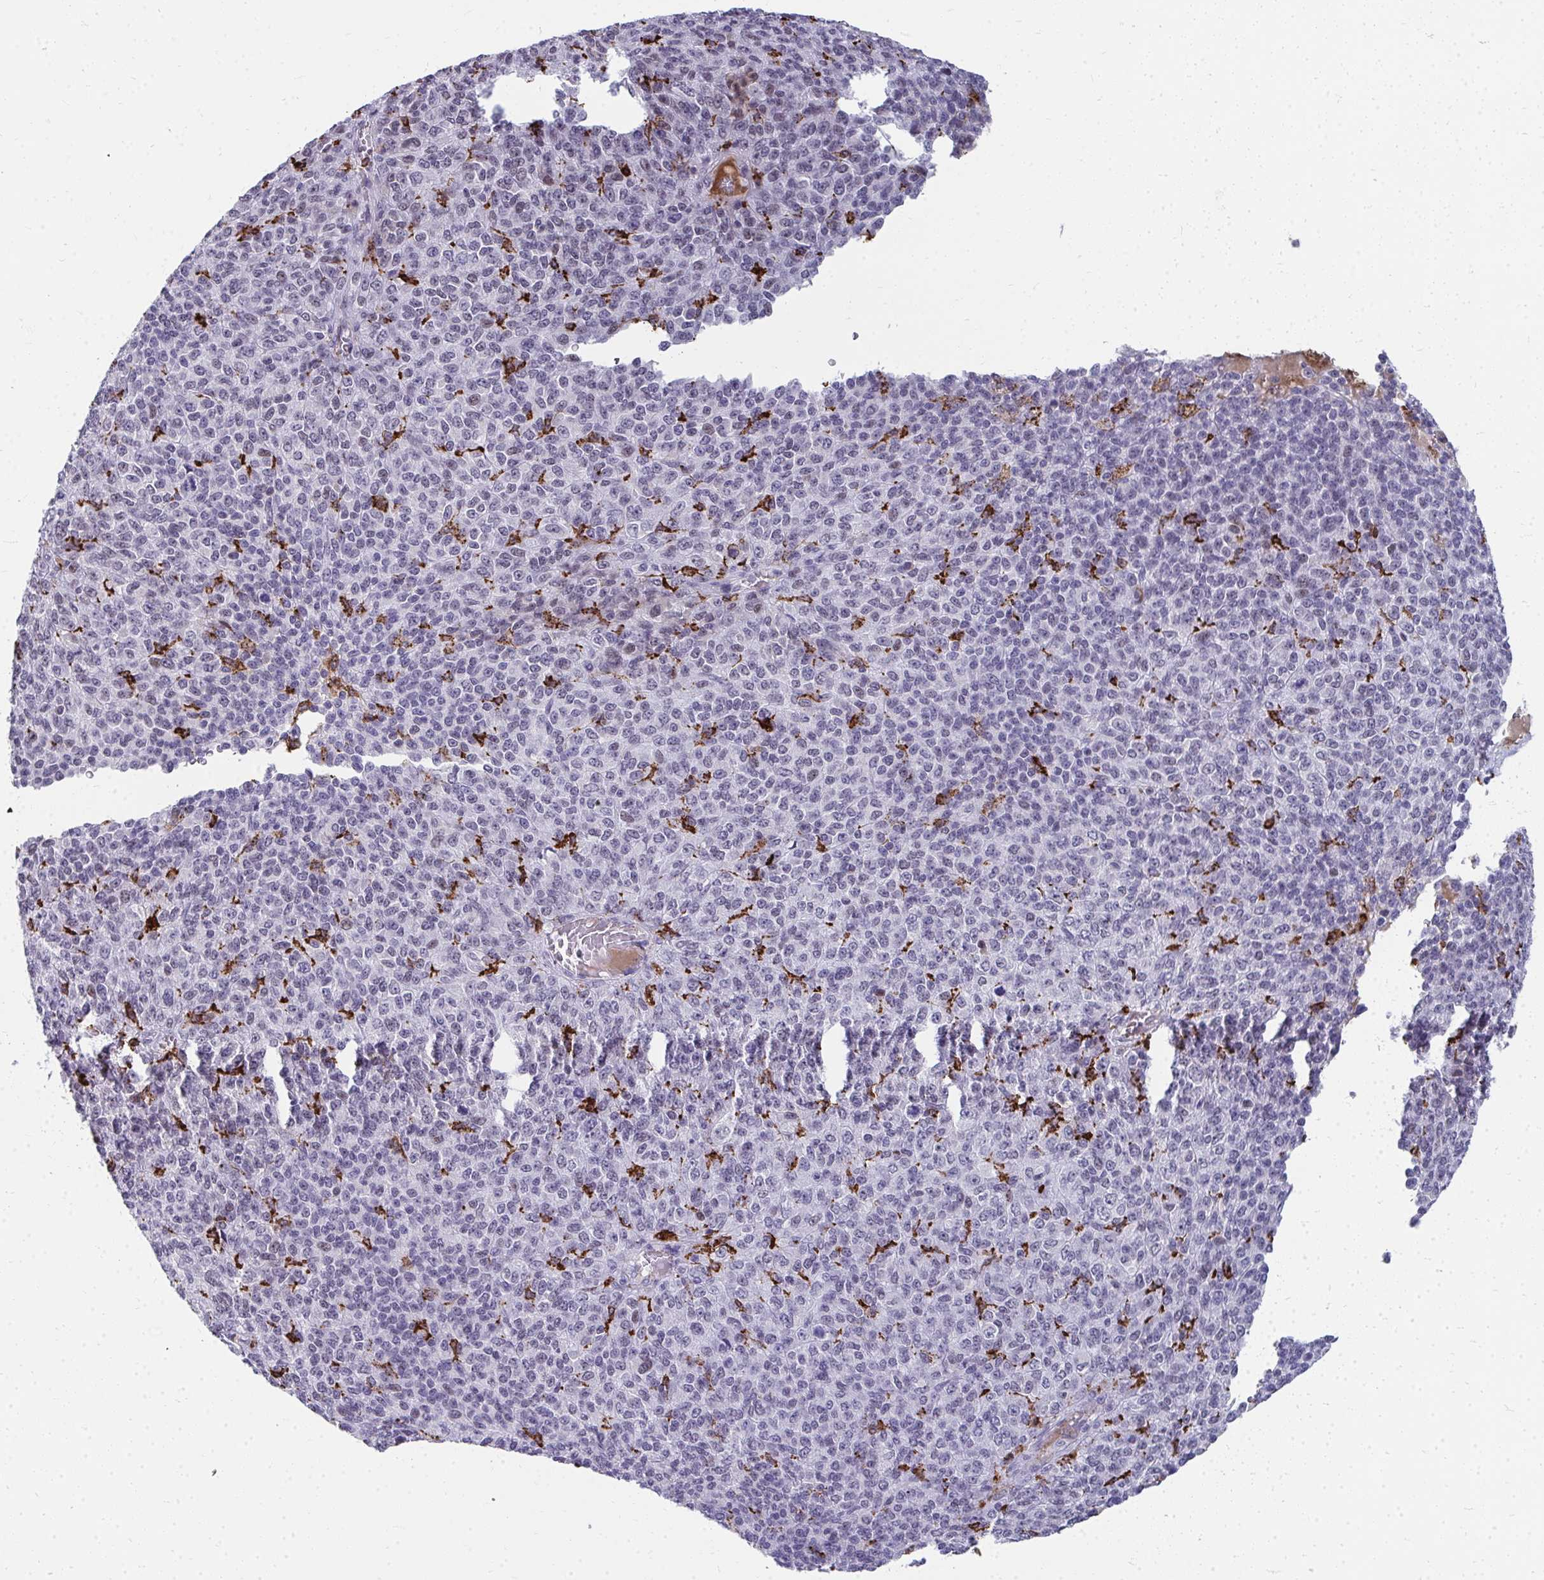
{"staining": {"intensity": "negative", "quantity": "none", "location": "none"}, "tissue": "melanoma", "cell_type": "Tumor cells", "image_type": "cancer", "snomed": [{"axis": "morphology", "description": "Malignant melanoma, Metastatic site"}, {"axis": "topography", "description": "Brain"}], "caption": "There is no significant staining in tumor cells of melanoma.", "gene": "CD163", "patient": {"sex": "female", "age": 56}}